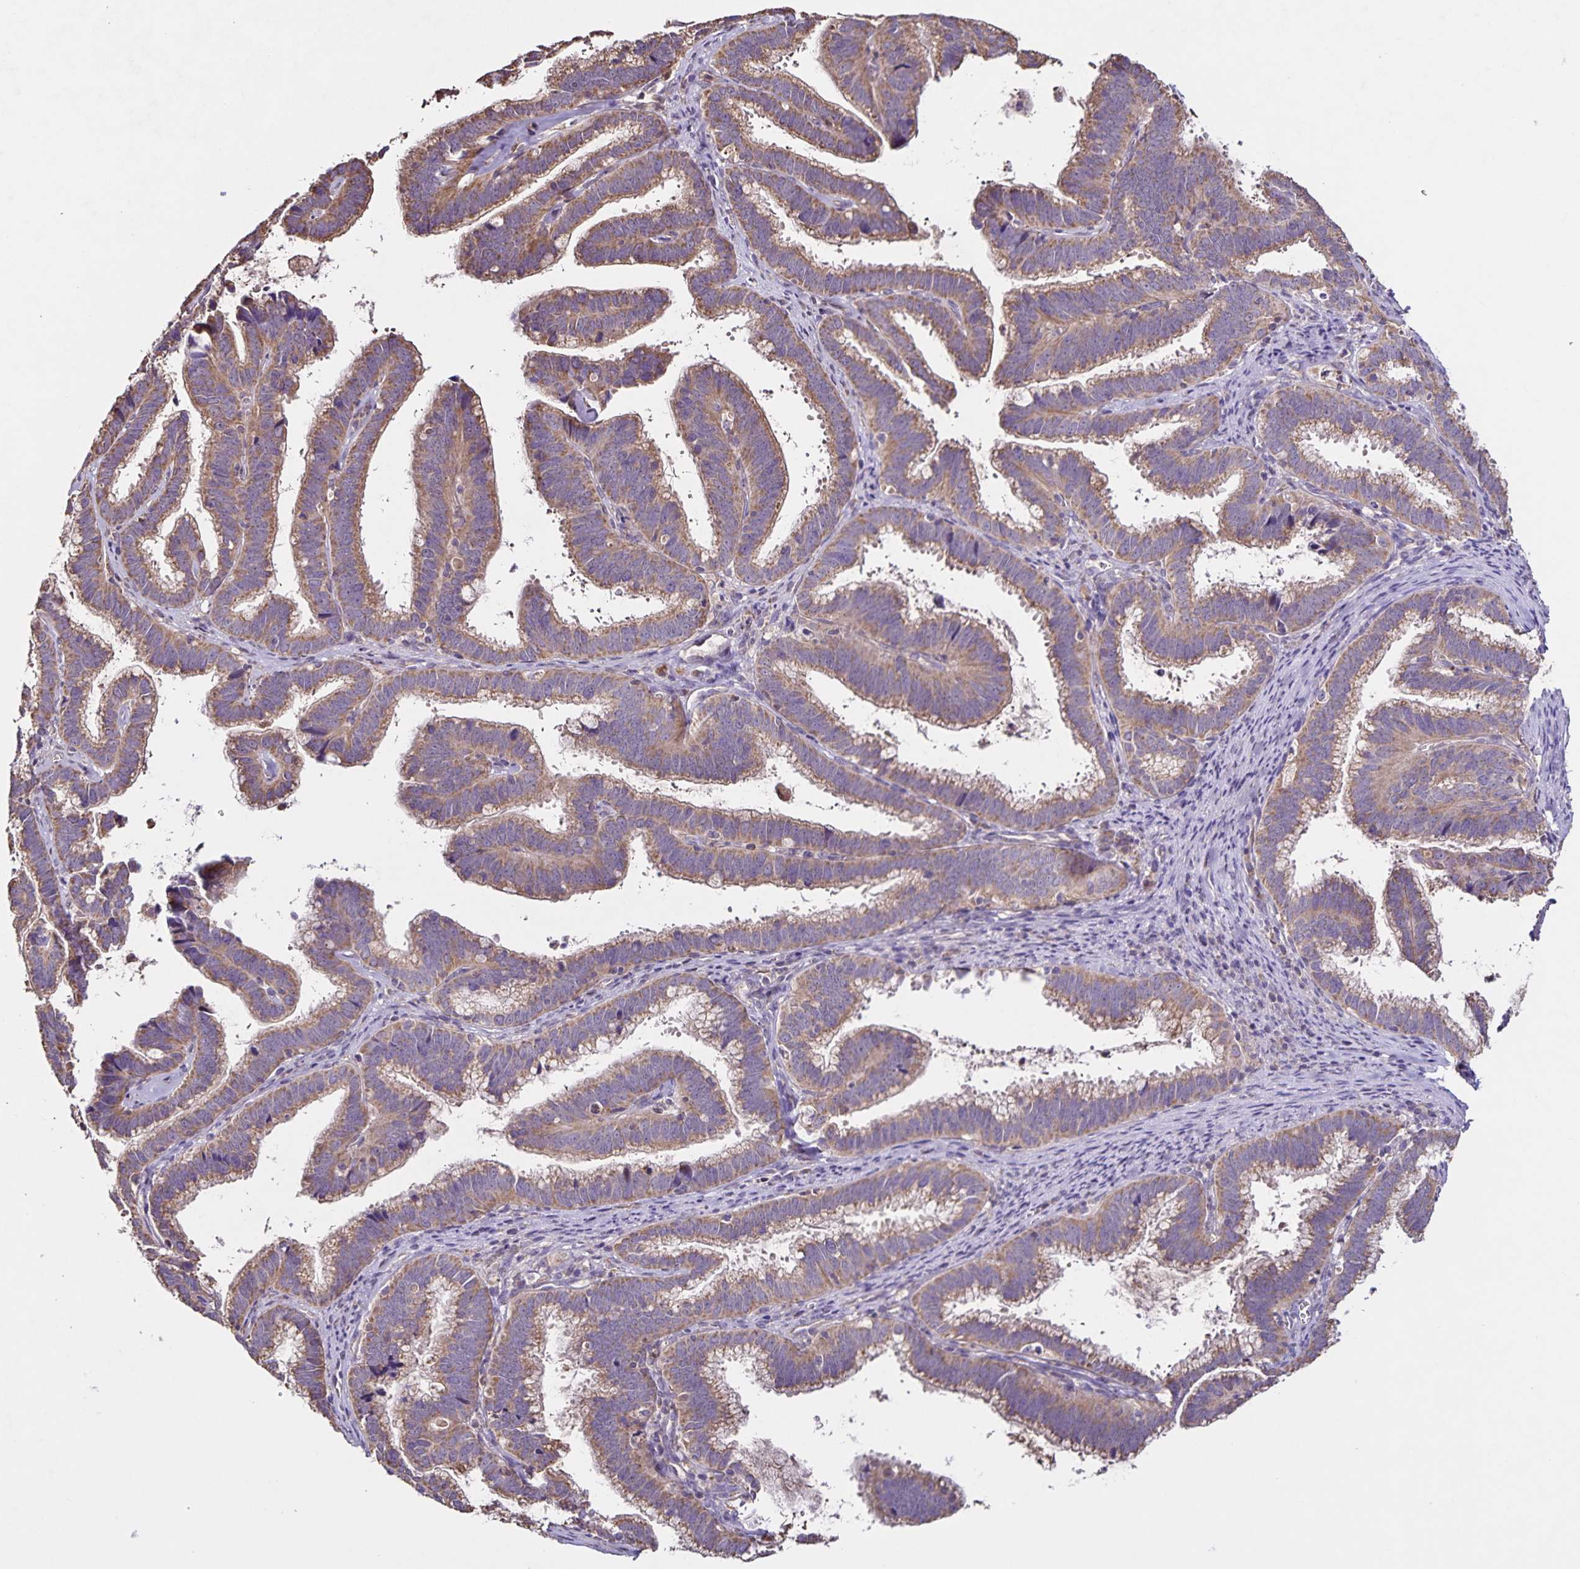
{"staining": {"intensity": "moderate", "quantity": ">75%", "location": "cytoplasmic/membranous"}, "tissue": "cervical cancer", "cell_type": "Tumor cells", "image_type": "cancer", "snomed": [{"axis": "morphology", "description": "Adenocarcinoma, NOS"}, {"axis": "topography", "description": "Cervix"}], "caption": "Protein analysis of adenocarcinoma (cervical) tissue shows moderate cytoplasmic/membranous expression in about >75% of tumor cells.", "gene": "MAN1A1", "patient": {"sex": "female", "age": 61}}